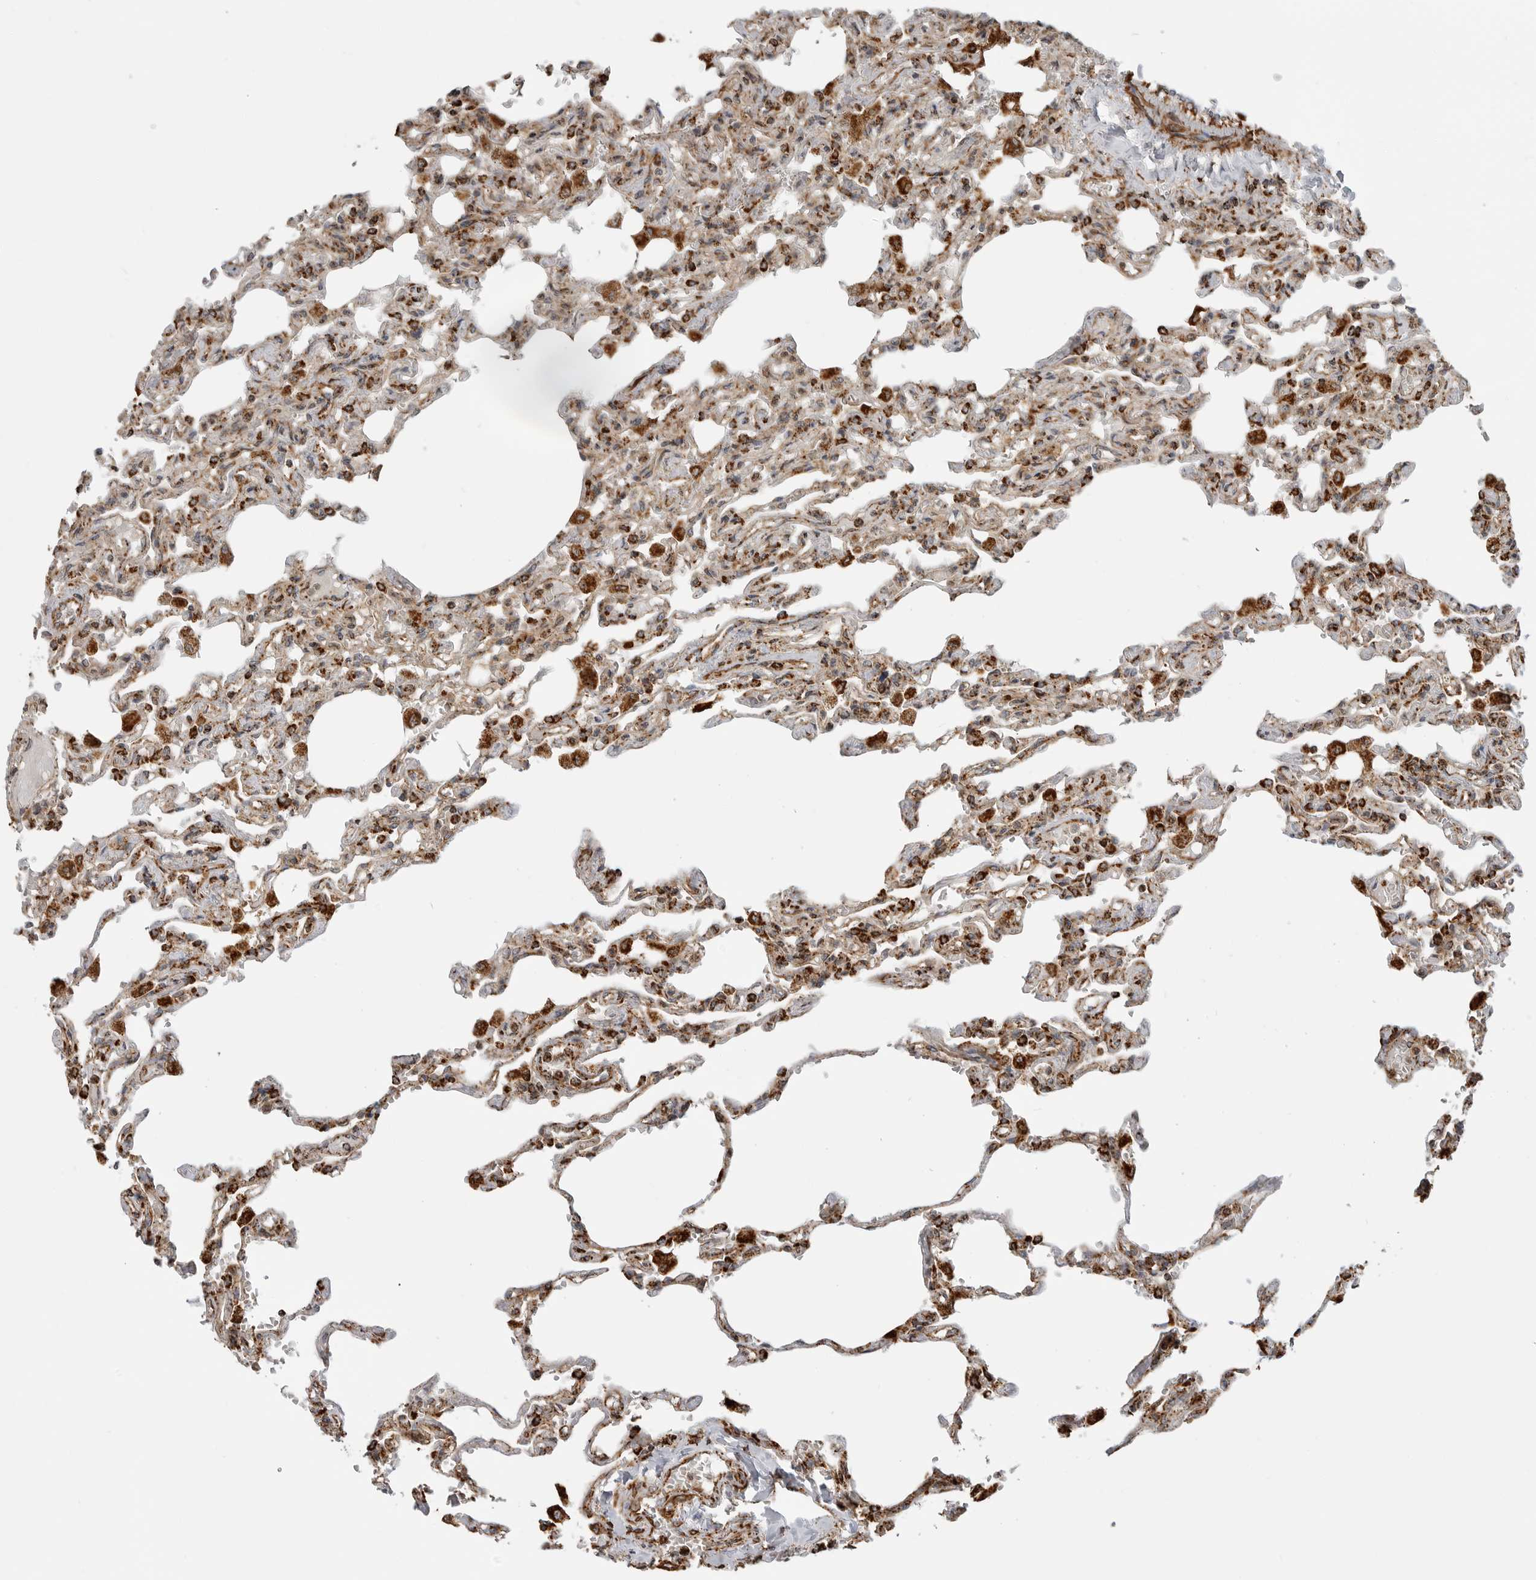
{"staining": {"intensity": "strong", "quantity": "25%-75%", "location": "cytoplasmic/membranous"}, "tissue": "lung", "cell_type": "Alveolar cells", "image_type": "normal", "snomed": [{"axis": "morphology", "description": "Normal tissue, NOS"}, {"axis": "topography", "description": "Lung"}], "caption": "Immunohistochemical staining of benign lung displays 25%-75% levels of strong cytoplasmic/membranous protein staining in approximately 25%-75% of alveolar cells.", "gene": "BMP2K", "patient": {"sex": "male", "age": 21}}